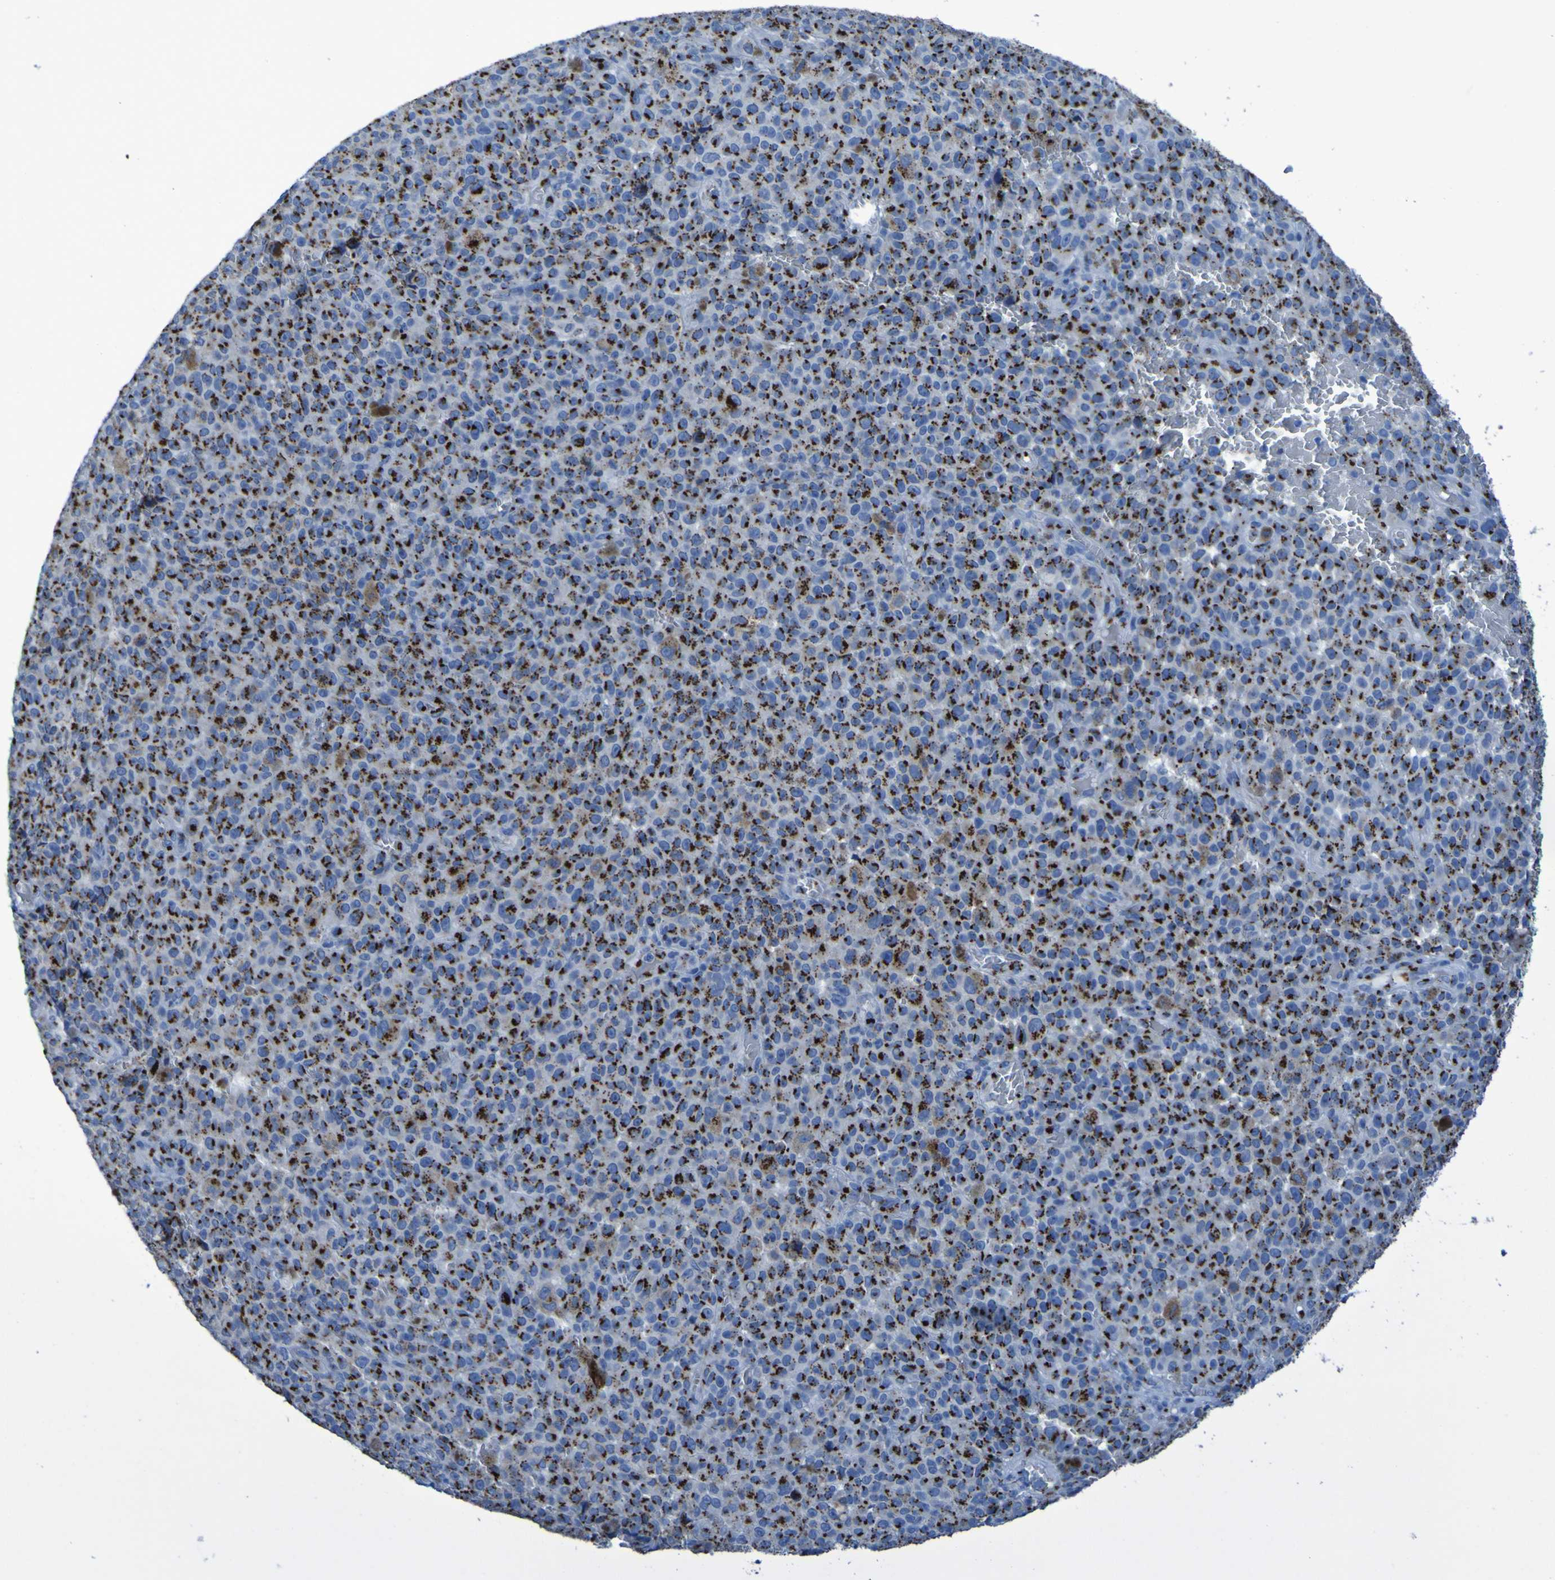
{"staining": {"intensity": "strong", "quantity": ">75%", "location": "cytoplasmic/membranous"}, "tissue": "melanoma", "cell_type": "Tumor cells", "image_type": "cancer", "snomed": [{"axis": "morphology", "description": "Malignant melanoma, NOS"}, {"axis": "topography", "description": "Skin"}], "caption": "Malignant melanoma was stained to show a protein in brown. There is high levels of strong cytoplasmic/membranous positivity in about >75% of tumor cells.", "gene": "GOLM1", "patient": {"sex": "female", "age": 82}}